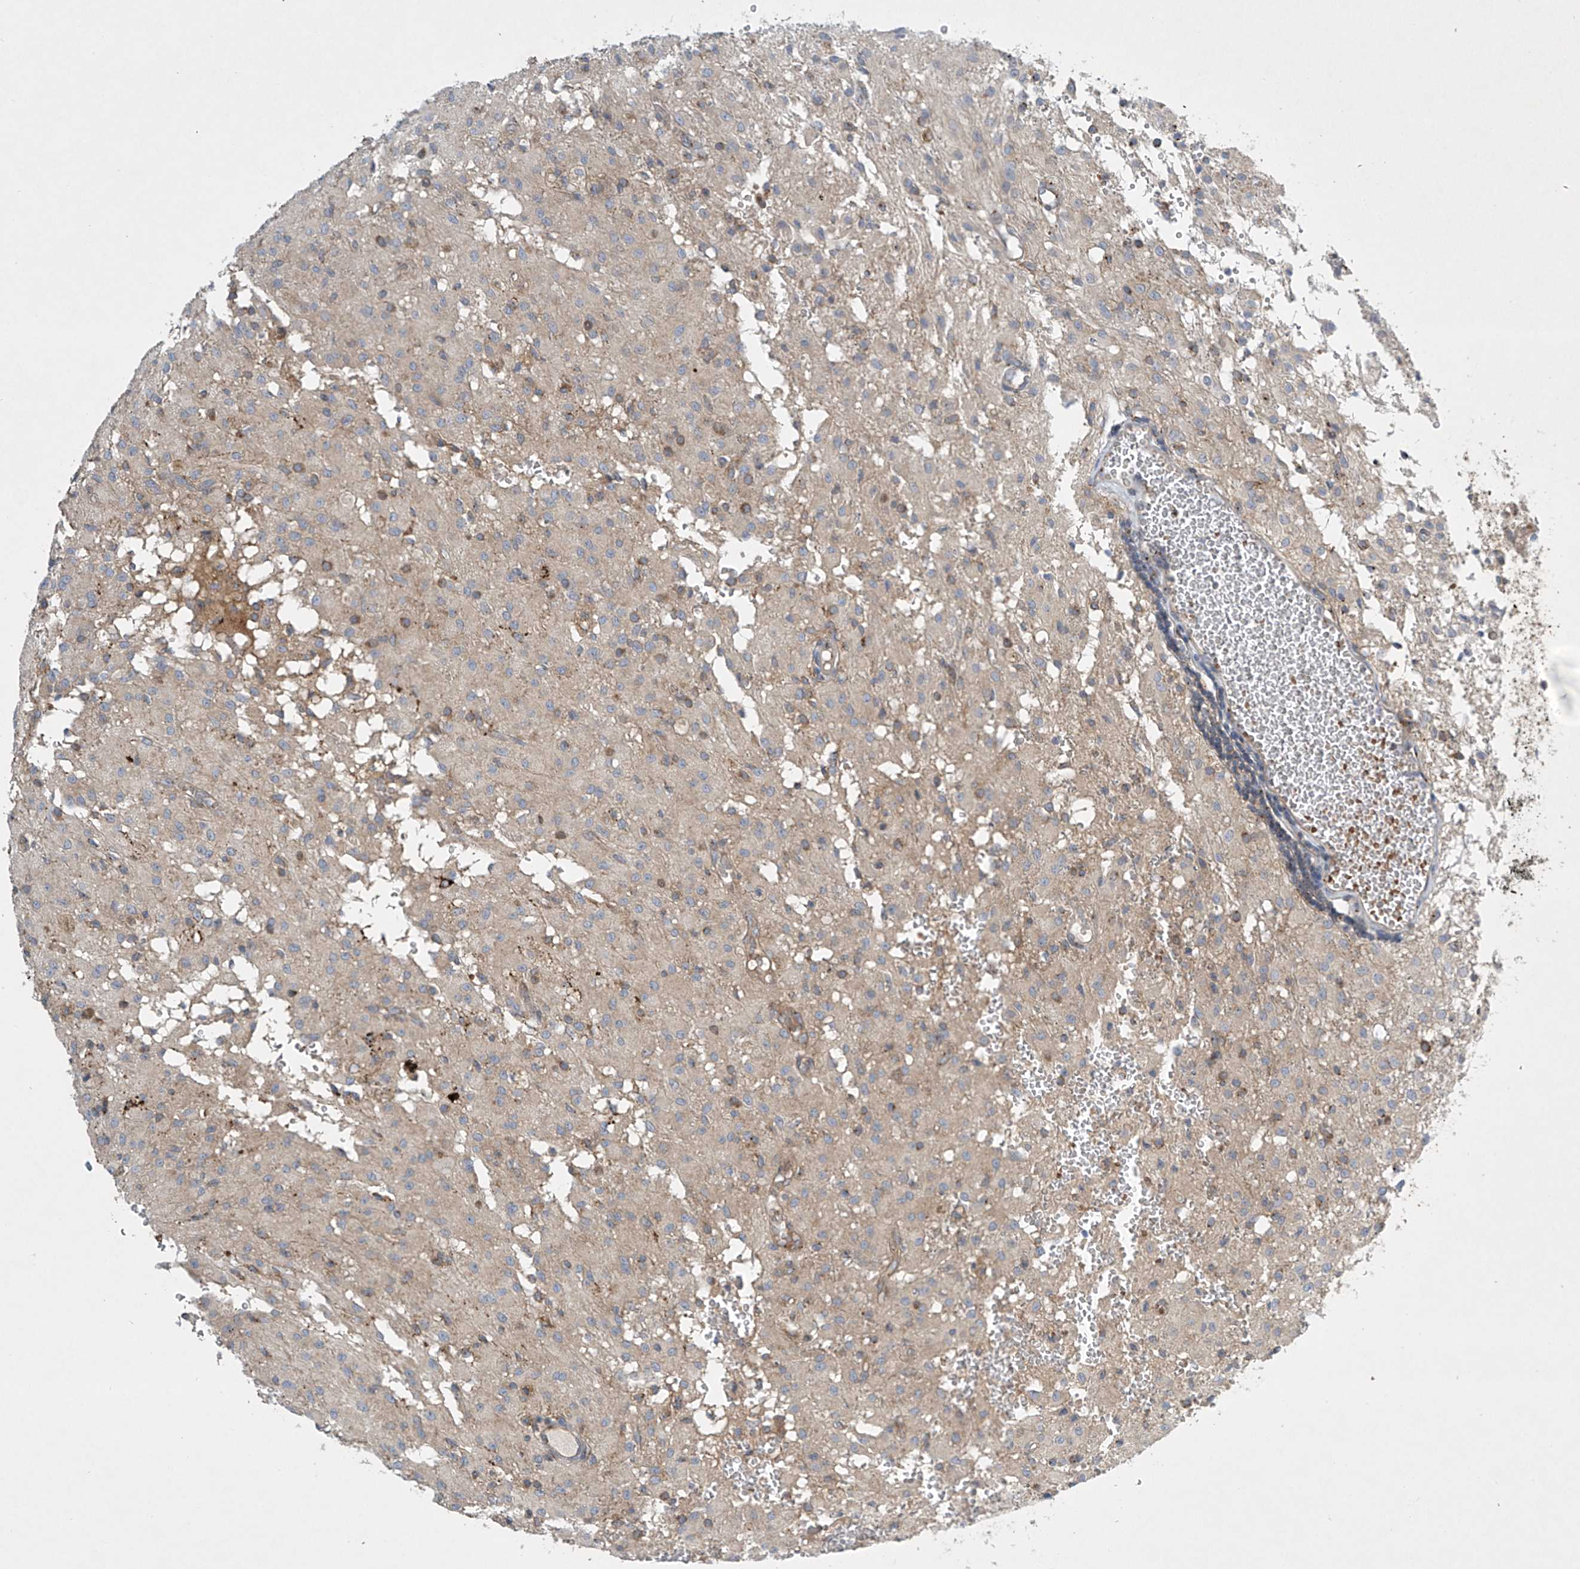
{"staining": {"intensity": "negative", "quantity": "none", "location": "none"}, "tissue": "glioma", "cell_type": "Tumor cells", "image_type": "cancer", "snomed": [{"axis": "morphology", "description": "Glioma, malignant, High grade"}, {"axis": "topography", "description": "Brain"}], "caption": "A high-resolution image shows immunohistochemistry (IHC) staining of high-grade glioma (malignant), which exhibits no significant expression in tumor cells.", "gene": "TJAP1", "patient": {"sex": "female", "age": 59}}